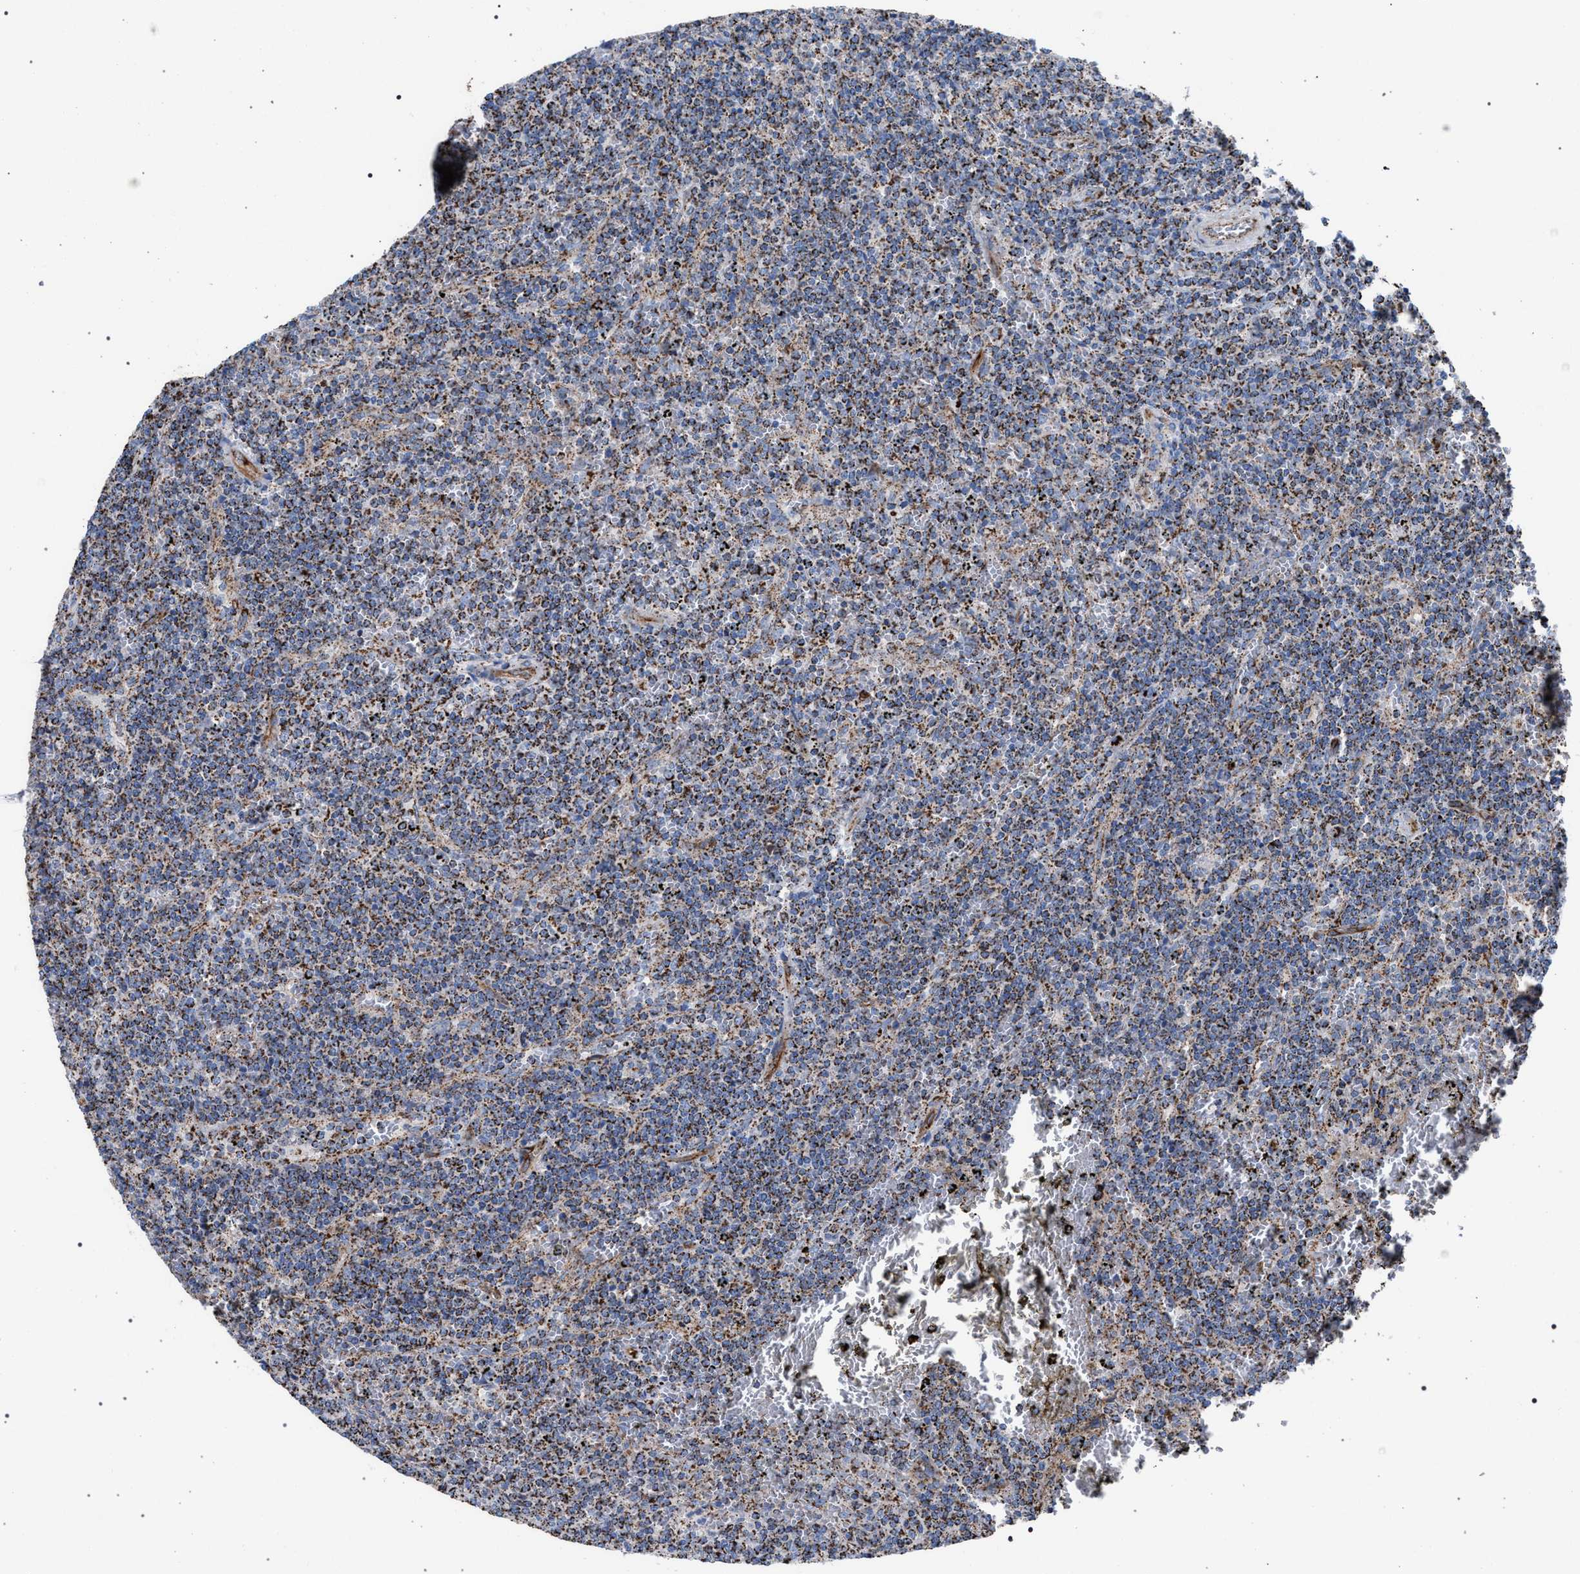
{"staining": {"intensity": "strong", "quantity": "25%-75%", "location": "cytoplasmic/membranous"}, "tissue": "lymphoma", "cell_type": "Tumor cells", "image_type": "cancer", "snomed": [{"axis": "morphology", "description": "Malignant lymphoma, non-Hodgkin's type, Low grade"}, {"axis": "topography", "description": "Spleen"}], "caption": "Low-grade malignant lymphoma, non-Hodgkin's type stained for a protein (brown) demonstrates strong cytoplasmic/membranous positive staining in about 25%-75% of tumor cells.", "gene": "VPS13A", "patient": {"sex": "female", "age": 50}}